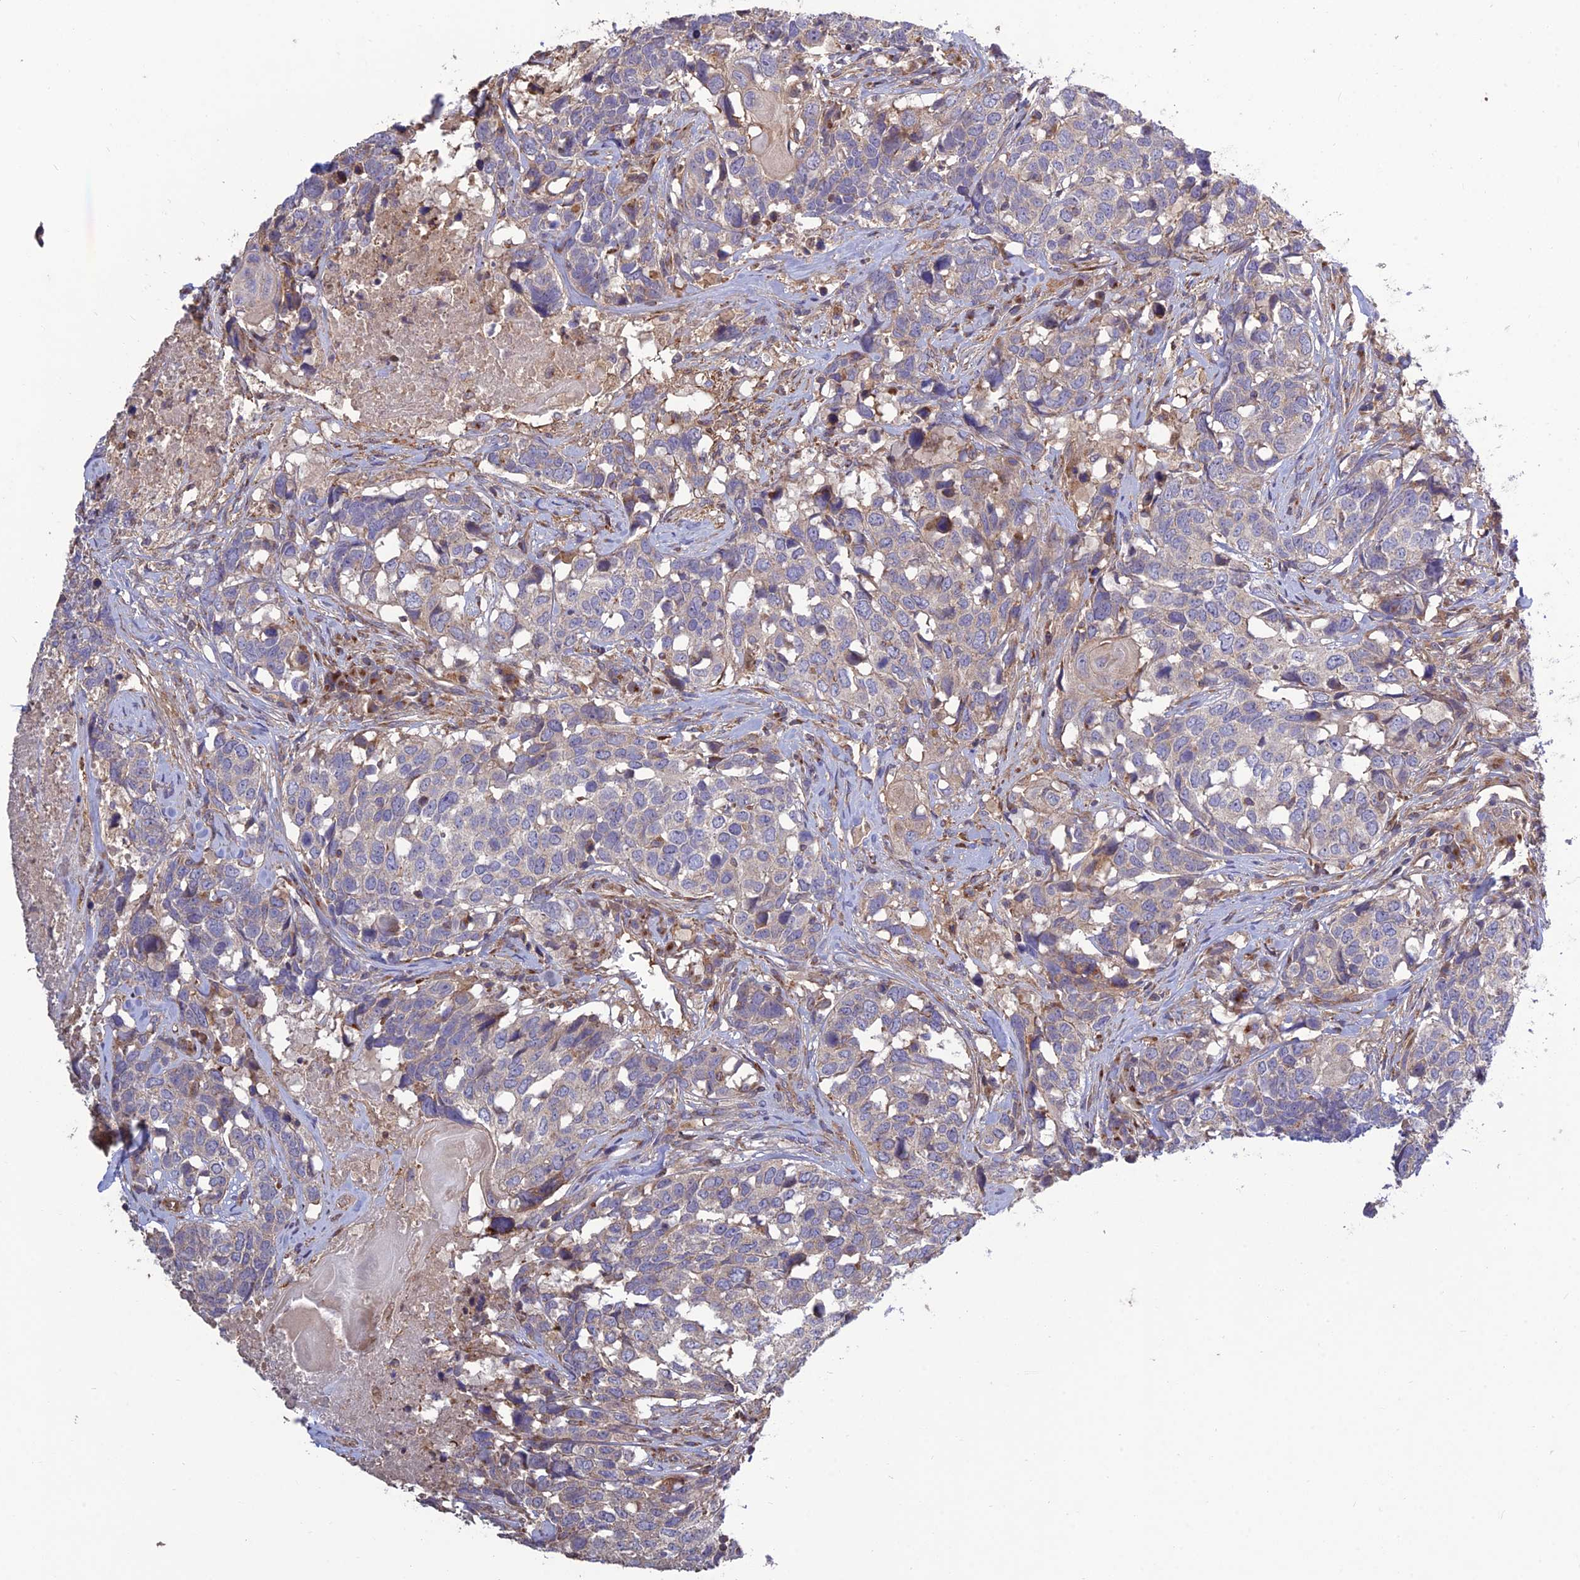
{"staining": {"intensity": "negative", "quantity": "none", "location": "none"}, "tissue": "head and neck cancer", "cell_type": "Tumor cells", "image_type": "cancer", "snomed": [{"axis": "morphology", "description": "Squamous cell carcinoma, NOS"}, {"axis": "topography", "description": "Head-Neck"}], "caption": "Immunohistochemistry (IHC) histopathology image of neoplastic tissue: head and neck squamous cell carcinoma stained with DAB (3,3'-diaminobenzidine) displays no significant protein expression in tumor cells.", "gene": "TMEM131L", "patient": {"sex": "male", "age": 66}}